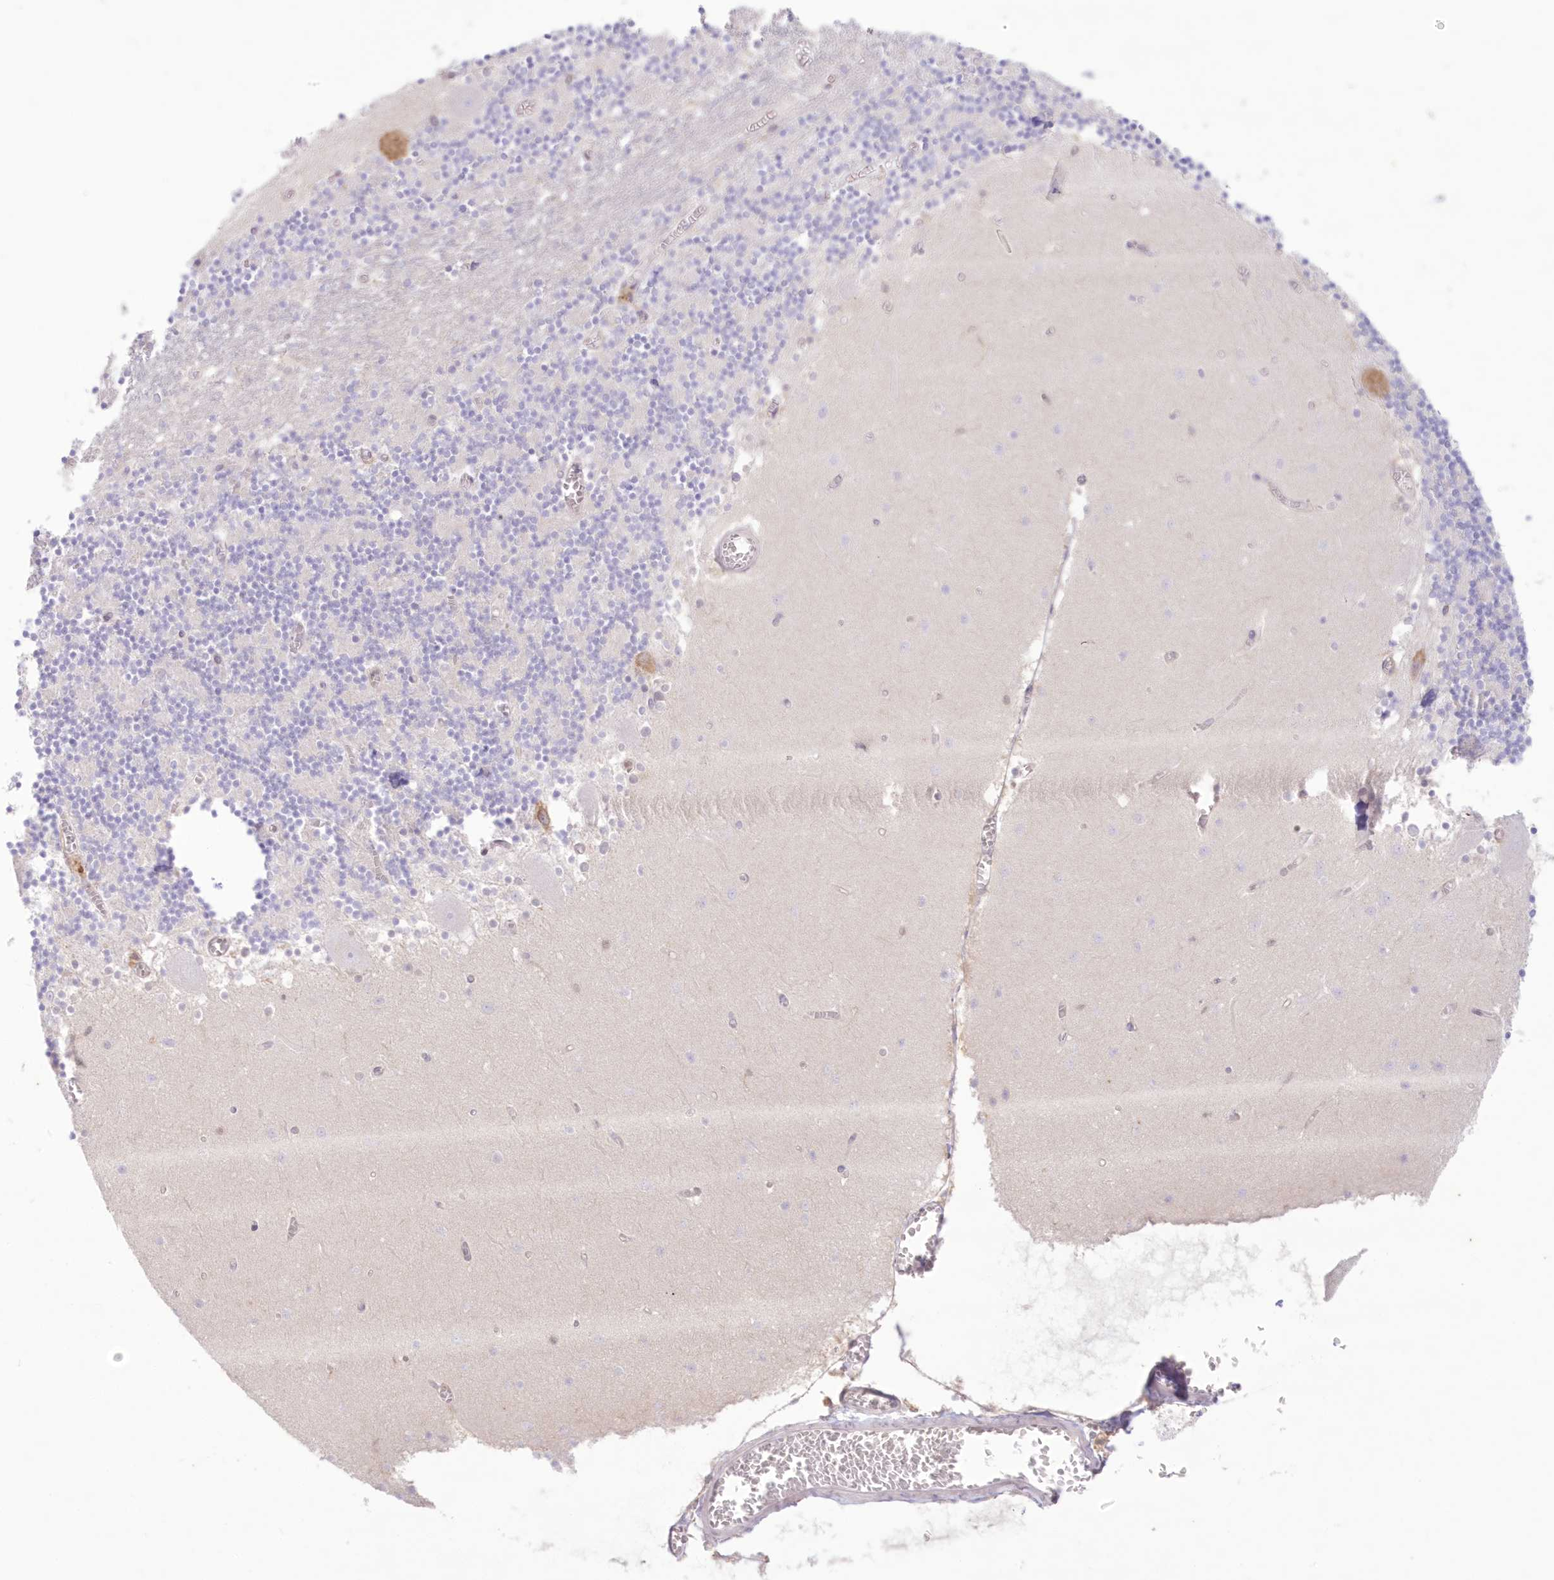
{"staining": {"intensity": "negative", "quantity": "none", "location": "none"}, "tissue": "cerebellum", "cell_type": "Cells in granular layer", "image_type": "normal", "snomed": [{"axis": "morphology", "description": "Normal tissue, NOS"}, {"axis": "topography", "description": "Cerebellum"}], "caption": "DAB (3,3'-diaminobenzidine) immunohistochemical staining of benign human cerebellum reveals no significant positivity in cells in granular layer.", "gene": "RNPEP", "patient": {"sex": "female", "age": 28}}